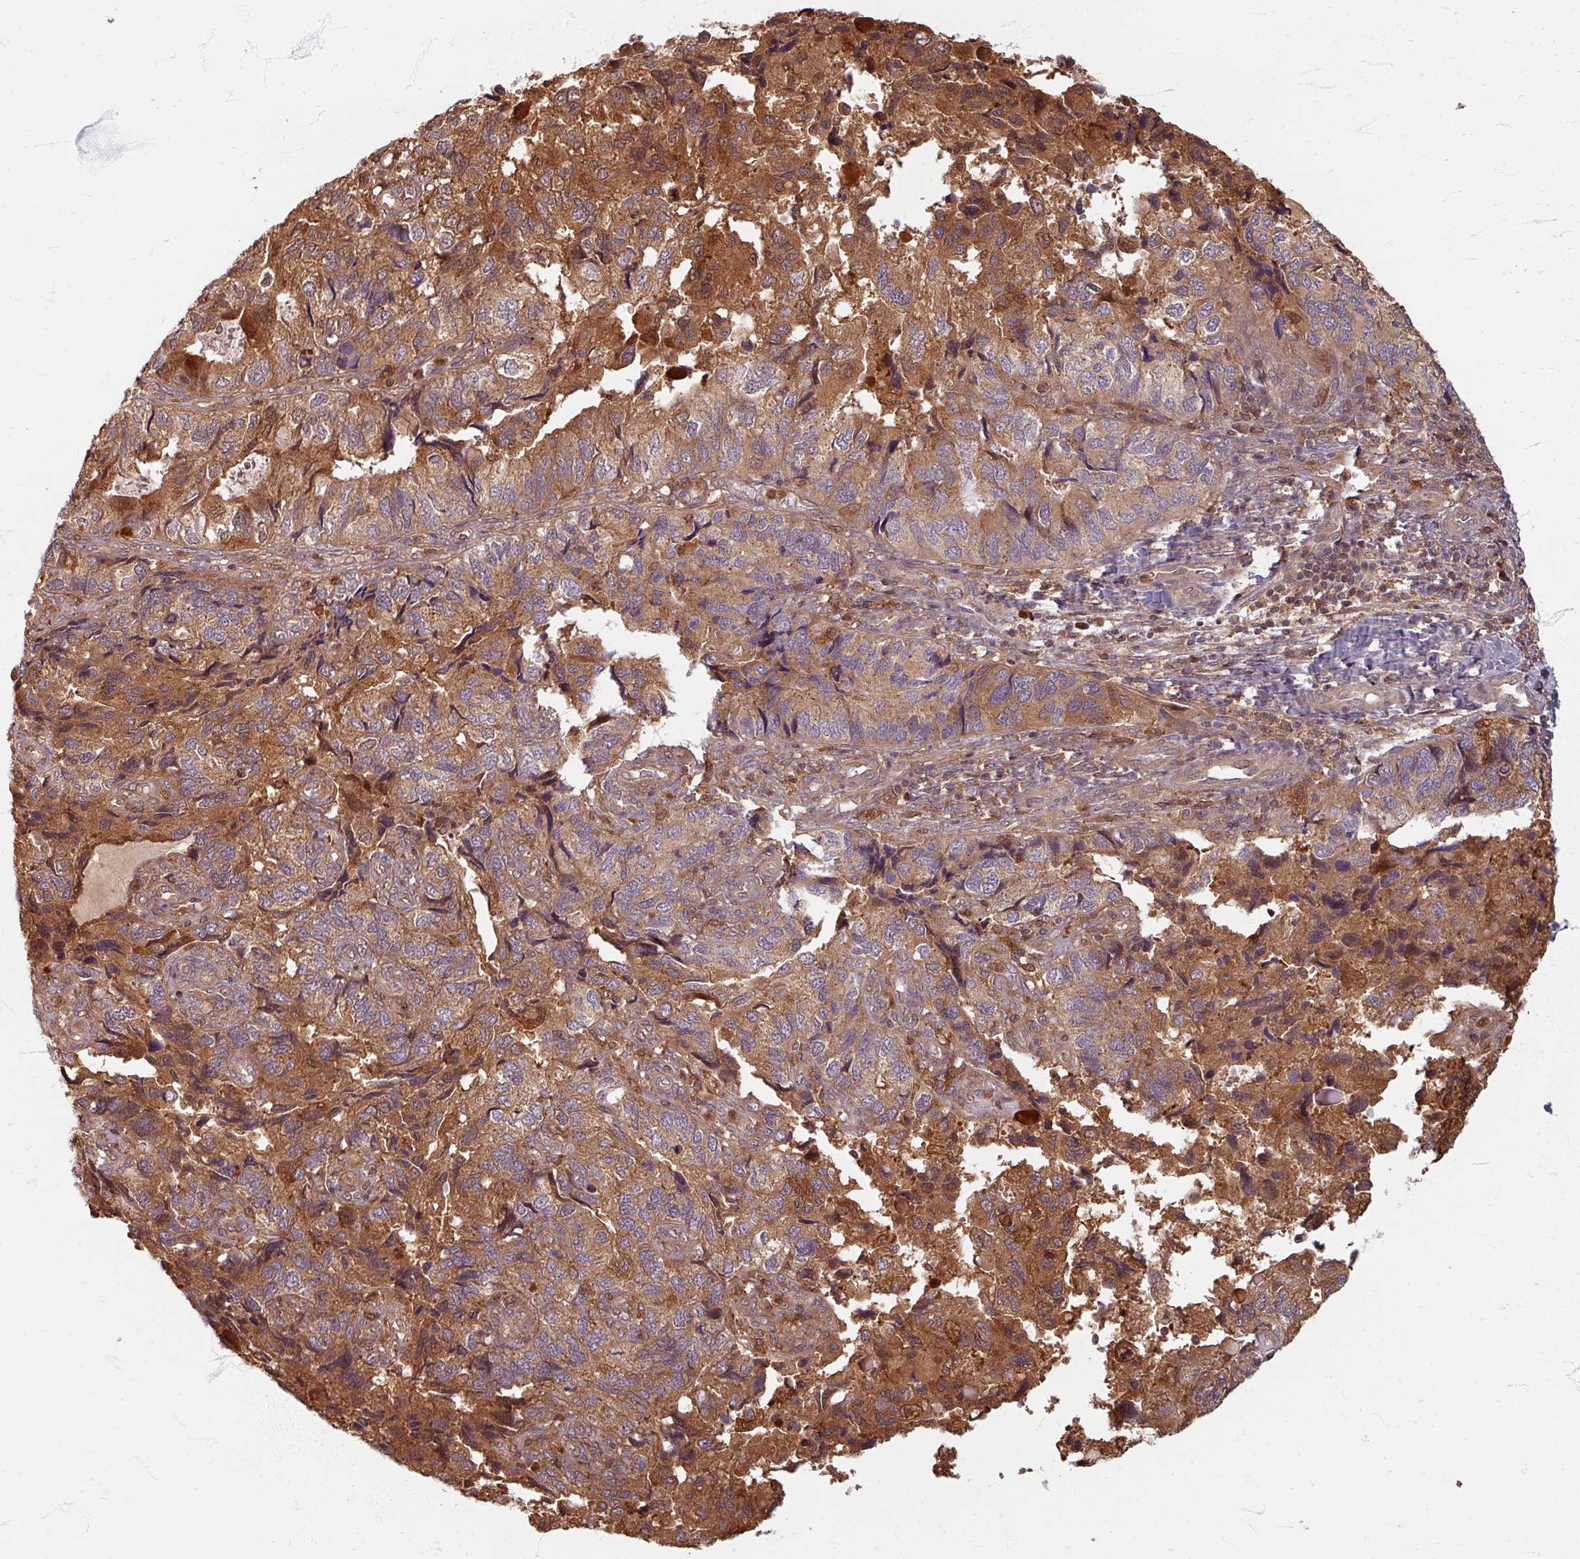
{"staining": {"intensity": "moderate", "quantity": ">75%", "location": "cytoplasmic/membranous"}, "tissue": "endometrial cancer", "cell_type": "Tumor cells", "image_type": "cancer", "snomed": [{"axis": "morphology", "description": "Carcinoma, NOS"}, {"axis": "topography", "description": "Uterus"}], "caption": "Brown immunohistochemical staining in human endometrial carcinoma demonstrates moderate cytoplasmic/membranous expression in approximately >75% of tumor cells.", "gene": "STAM", "patient": {"sex": "female", "age": 76}}